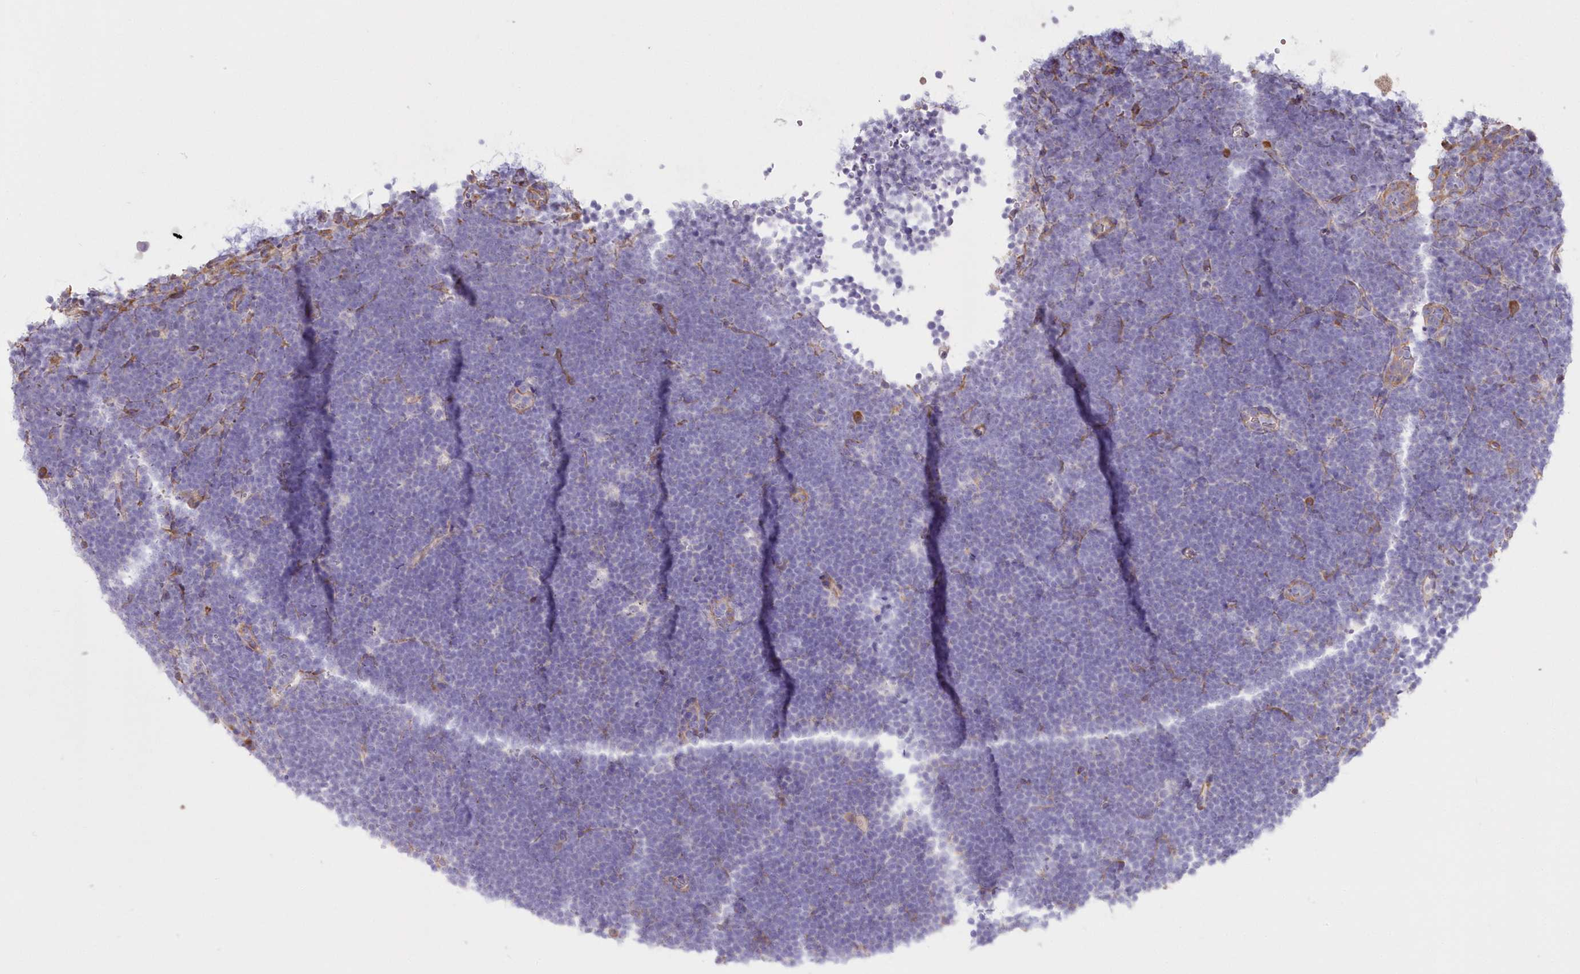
{"staining": {"intensity": "negative", "quantity": "none", "location": "none"}, "tissue": "lymphoma", "cell_type": "Tumor cells", "image_type": "cancer", "snomed": [{"axis": "morphology", "description": "Malignant lymphoma, non-Hodgkin's type, High grade"}, {"axis": "topography", "description": "Lymph node"}], "caption": "A photomicrograph of malignant lymphoma, non-Hodgkin's type (high-grade) stained for a protein demonstrates no brown staining in tumor cells.", "gene": "ARFGEF3", "patient": {"sex": "male", "age": 13}}